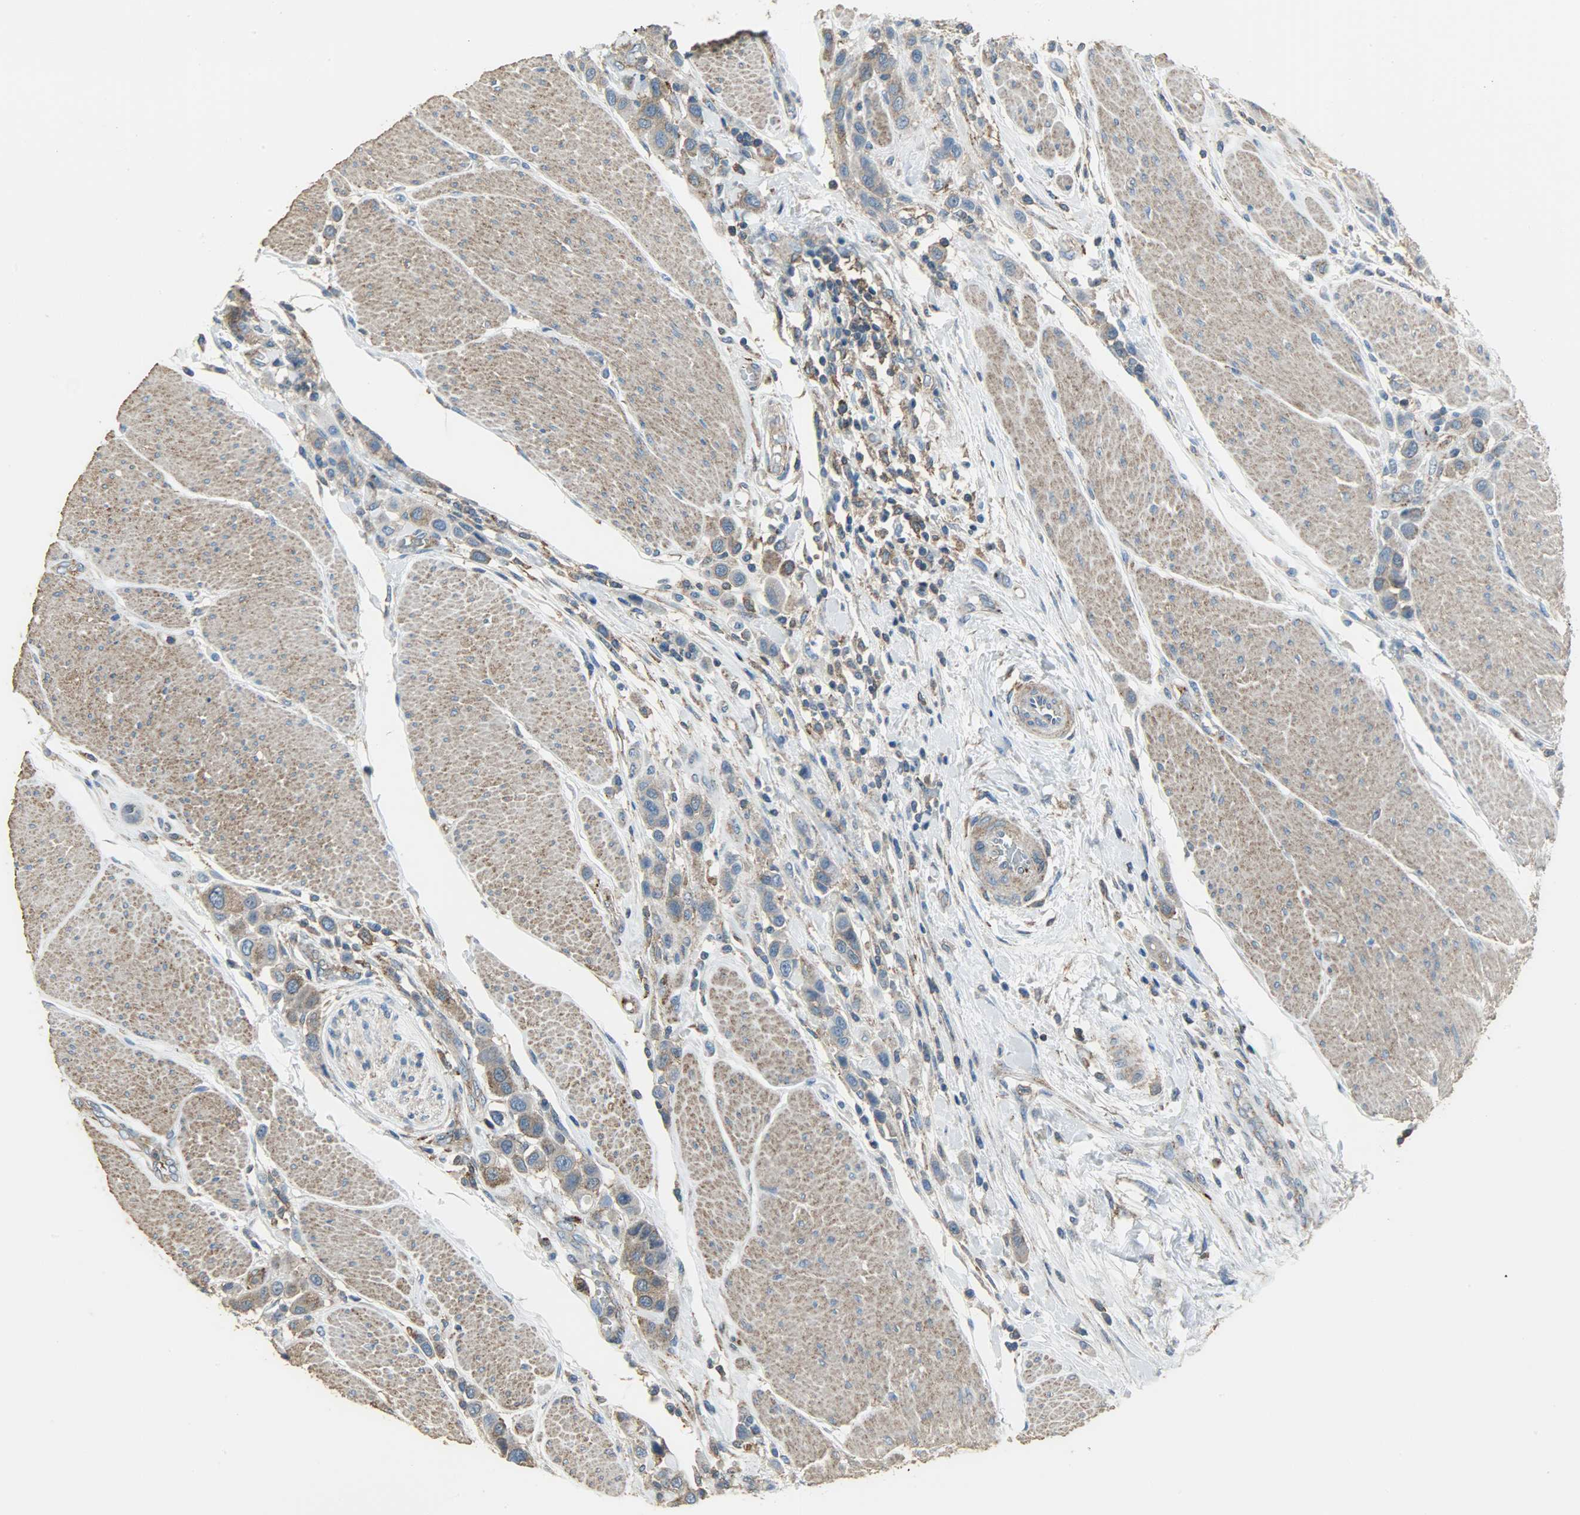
{"staining": {"intensity": "moderate", "quantity": ">75%", "location": "cytoplasmic/membranous"}, "tissue": "urothelial cancer", "cell_type": "Tumor cells", "image_type": "cancer", "snomed": [{"axis": "morphology", "description": "Urothelial carcinoma, High grade"}, {"axis": "topography", "description": "Urinary bladder"}], "caption": "A photomicrograph of human urothelial cancer stained for a protein shows moderate cytoplasmic/membranous brown staining in tumor cells.", "gene": "DNAJA4", "patient": {"sex": "male", "age": 50}}